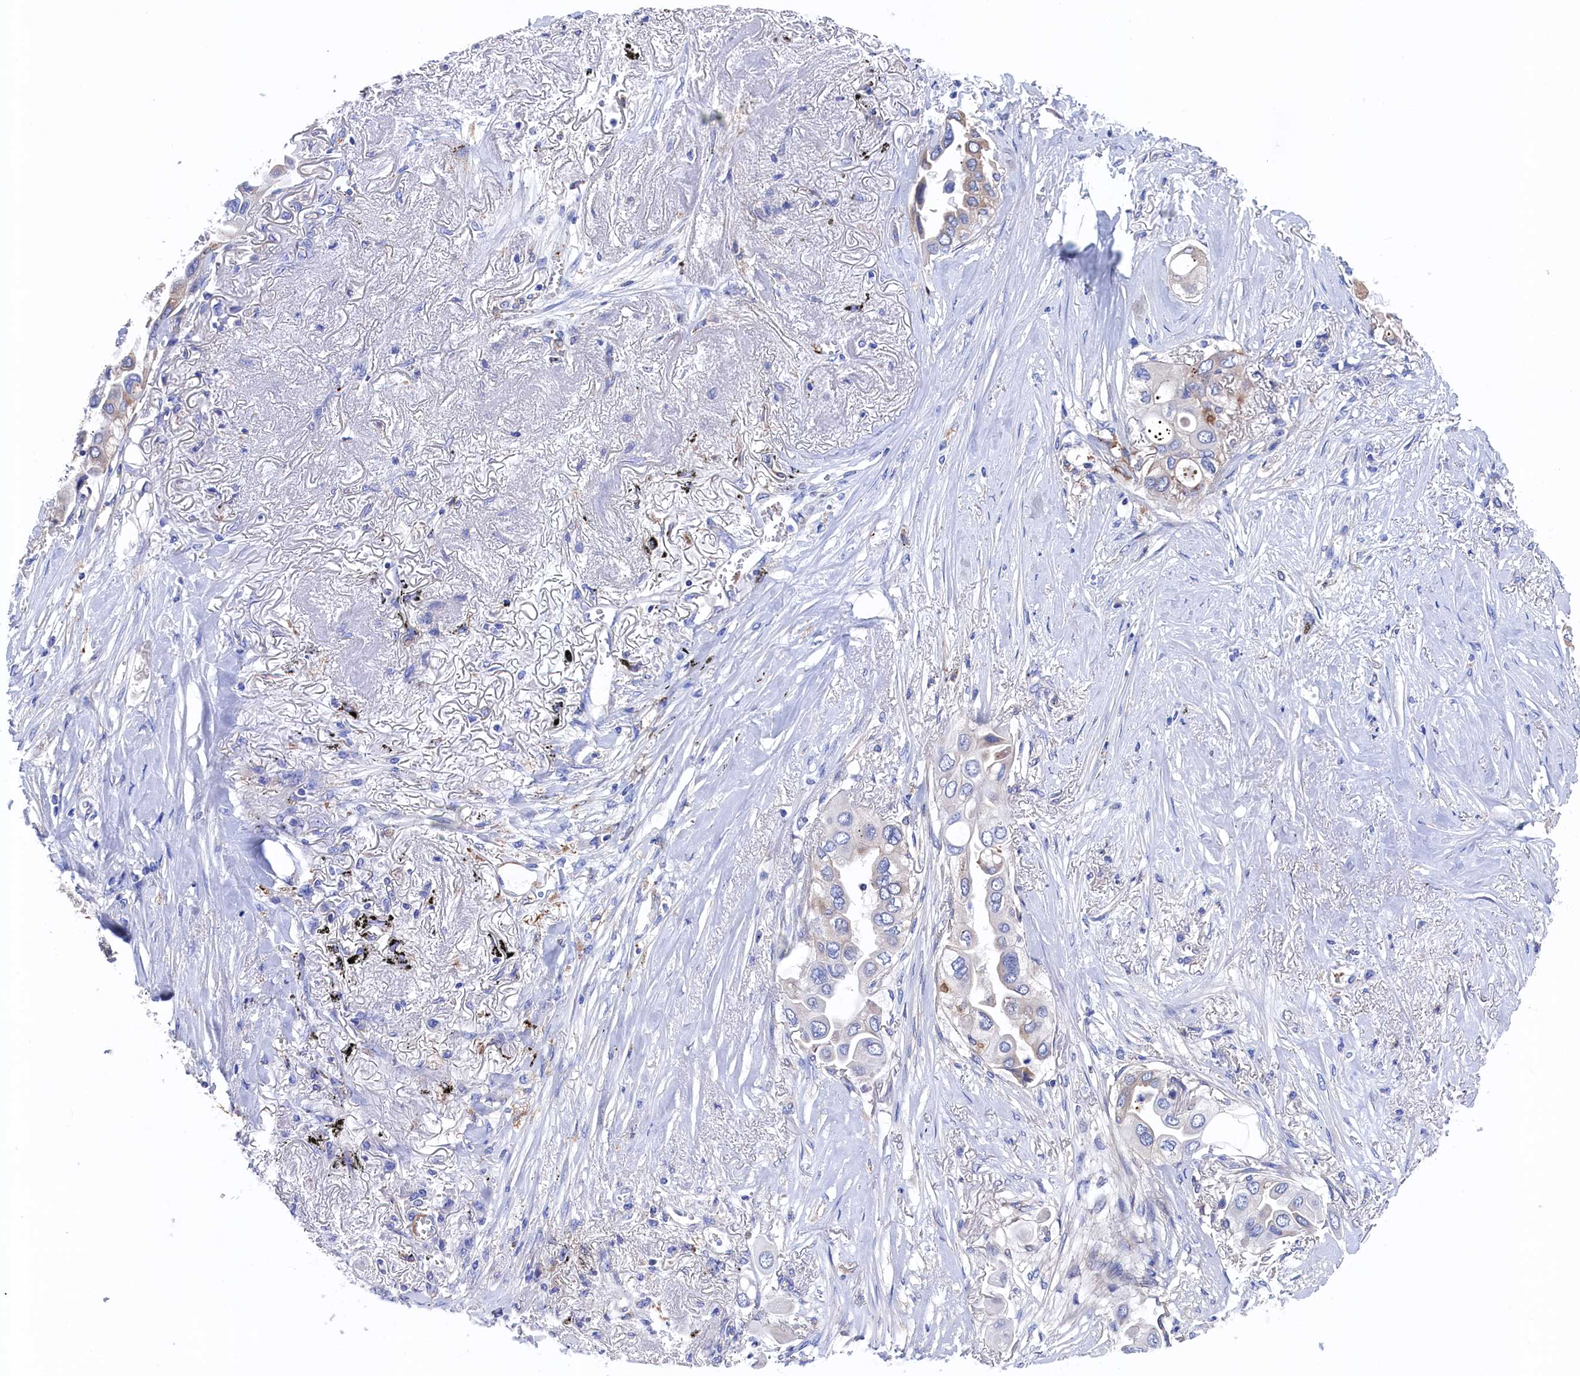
{"staining": {"intensity": "weak", "quantity": "<25%", "location": "cytoplasmic/membranous"}, "tissue": "lung cancer", "cell_type": "Tumor cells", "image_type": "cancer", "snomed": [{"axis": "morphology", "description": "Adenocarcinoma, NOS"}, {"axis": "topography", "description": "Lung"}], "caption": "Adenocarcinoma (lung) was stained to show a protein in brown. There is no significant staining in tumor cells.", "gene": "C12orf73", "patient": {"sex": "female", "age": 76}}